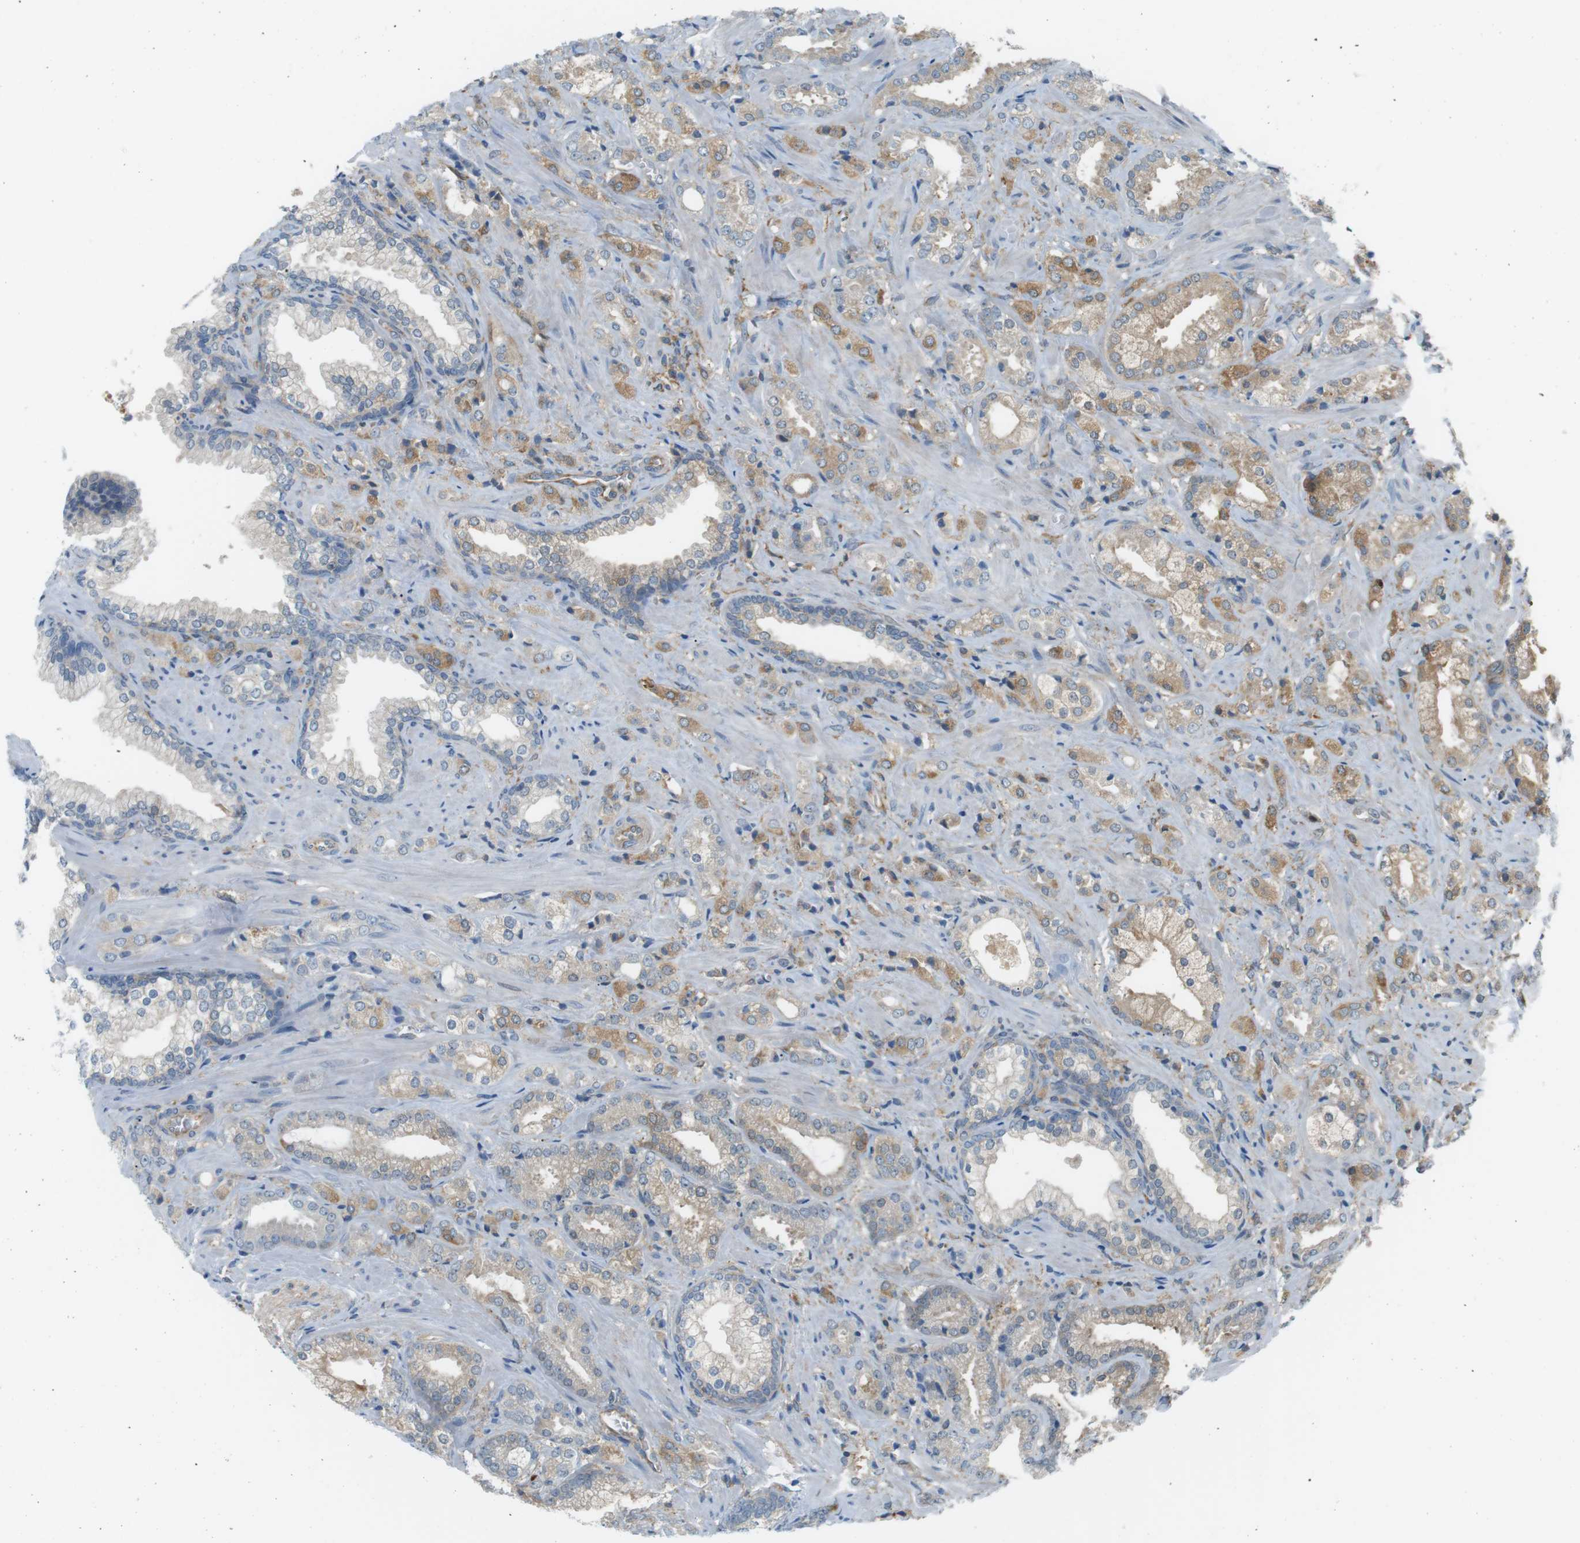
{"staining": {"intensity": "moderate", "quantity": "25%-75%", "location": "cytoplasmic/membranous"}, "tissue": "prostate cancer", "cell_type": "Tumor cells", "image_type": "cancer", "snomed": [{"axis": "morphology", "description": "Adenocarcinoma, High grade"}, {"axis": "topography", "description": "Prostate"}], "caption": "IHC staining of prostate cancer, which shows medium levels of moderate cytoplasmic/membranous expression in about 25%-75% of tumor cells indicating moderate cytoplasmic/membranous protein staining. The staining was performed using DAB (brown) for protein detection and nuclei were counterstained in hematoxylin (blue).", "gene": "PEPD", "patient": {"sex": "male", "age": 64}}